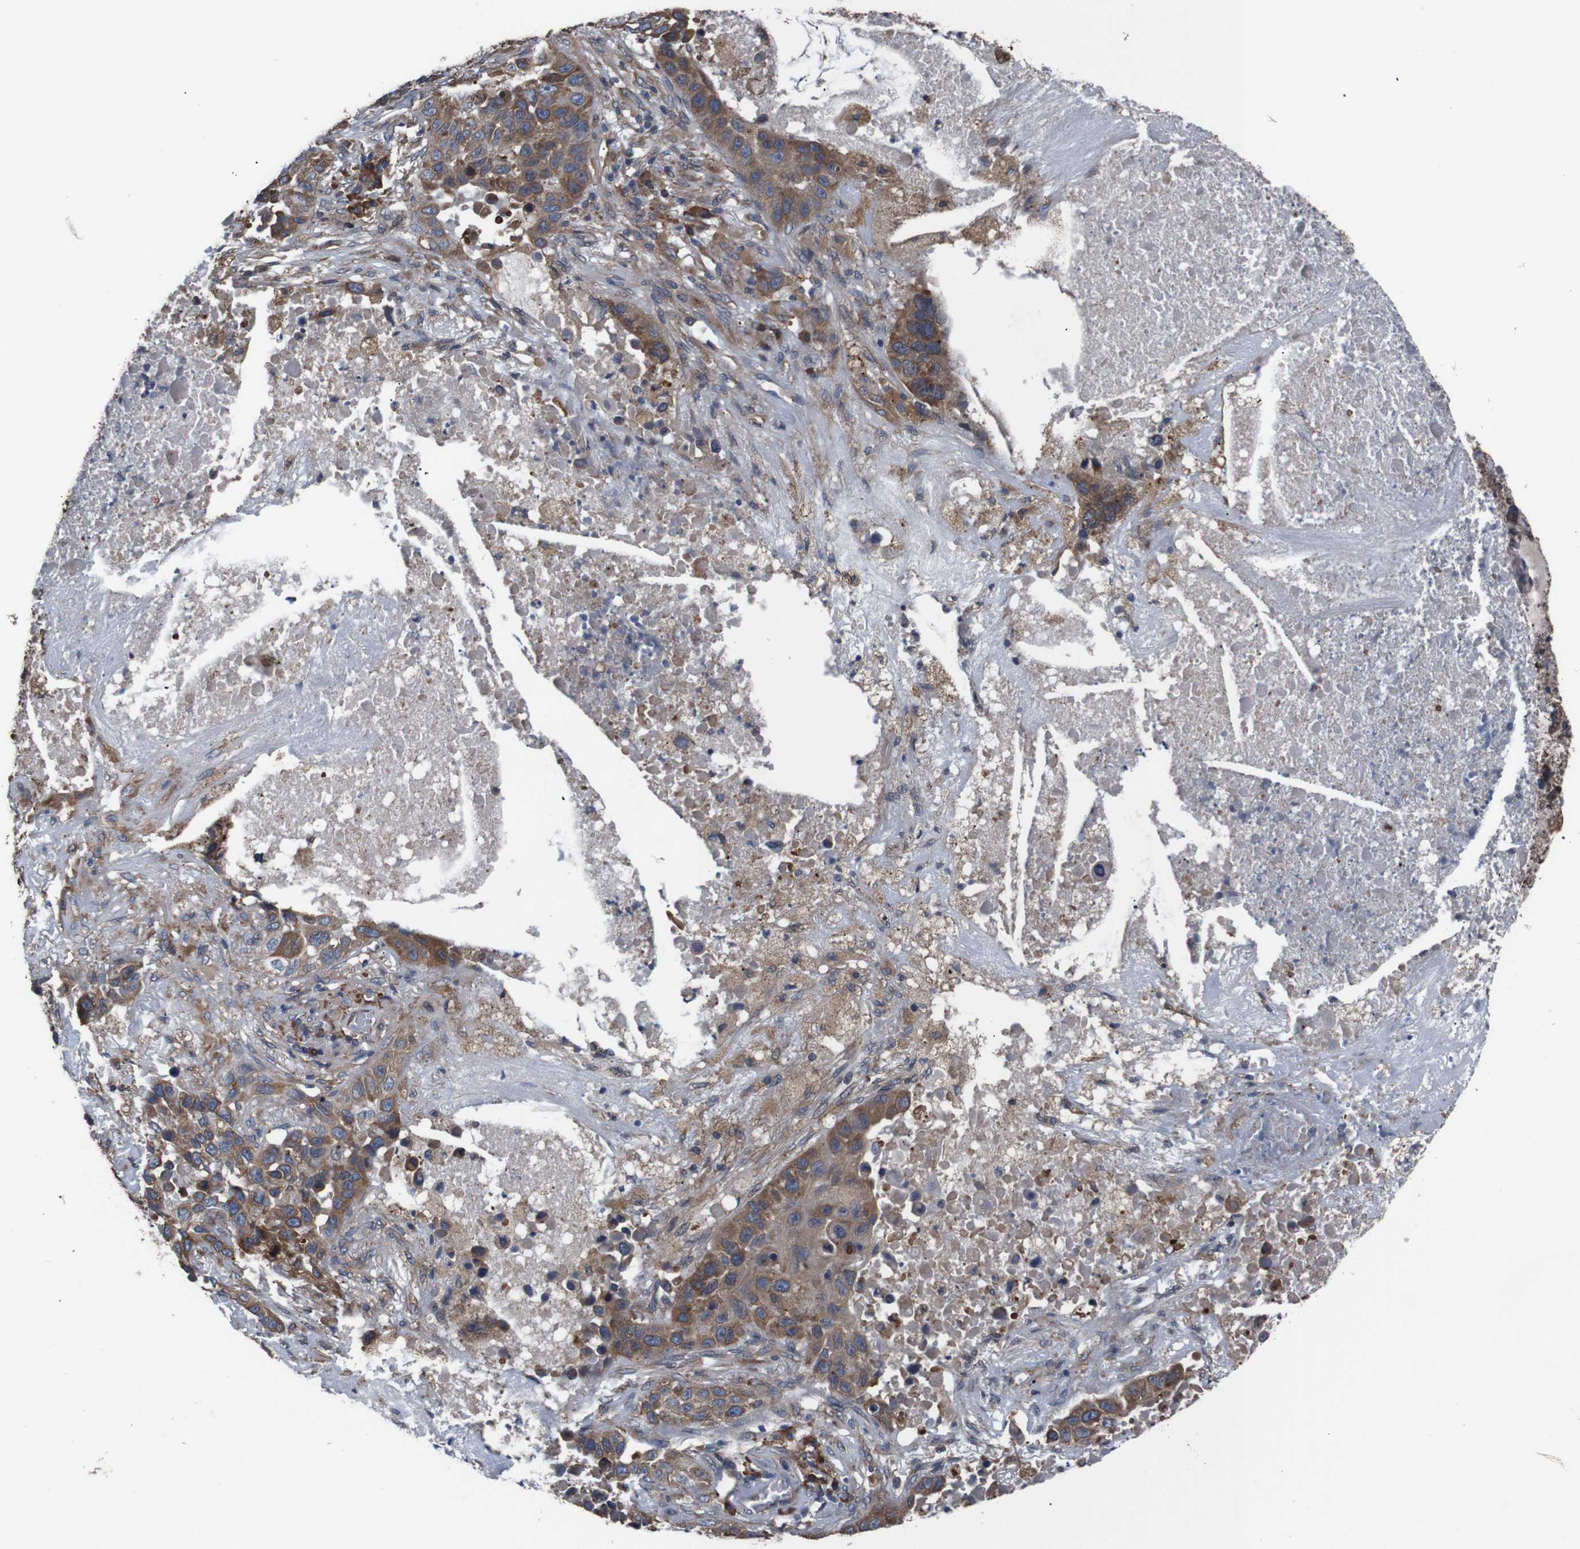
{"staining": {"intensity": "moderate", "quantity": ">75%", "location": "cytoplasmic/membranous"}, "tissue": "lung cancer", "cell_type": "Tumor cells", "image_type": "cancer", "snomed": [{"axis": "morphology", "description": "Squamous cell carcinoma, NOS"}, {"axis": "topography", "description": "Lung"}], "caption": "Protein expression analysis of human squamous cell carcinoma (lung) reveals moderate cytoplasmic/membranous staining in about >75% of tumor cells.", "gene": "SIGMAR1", "patient": {"sex": "male", "age": 57}}